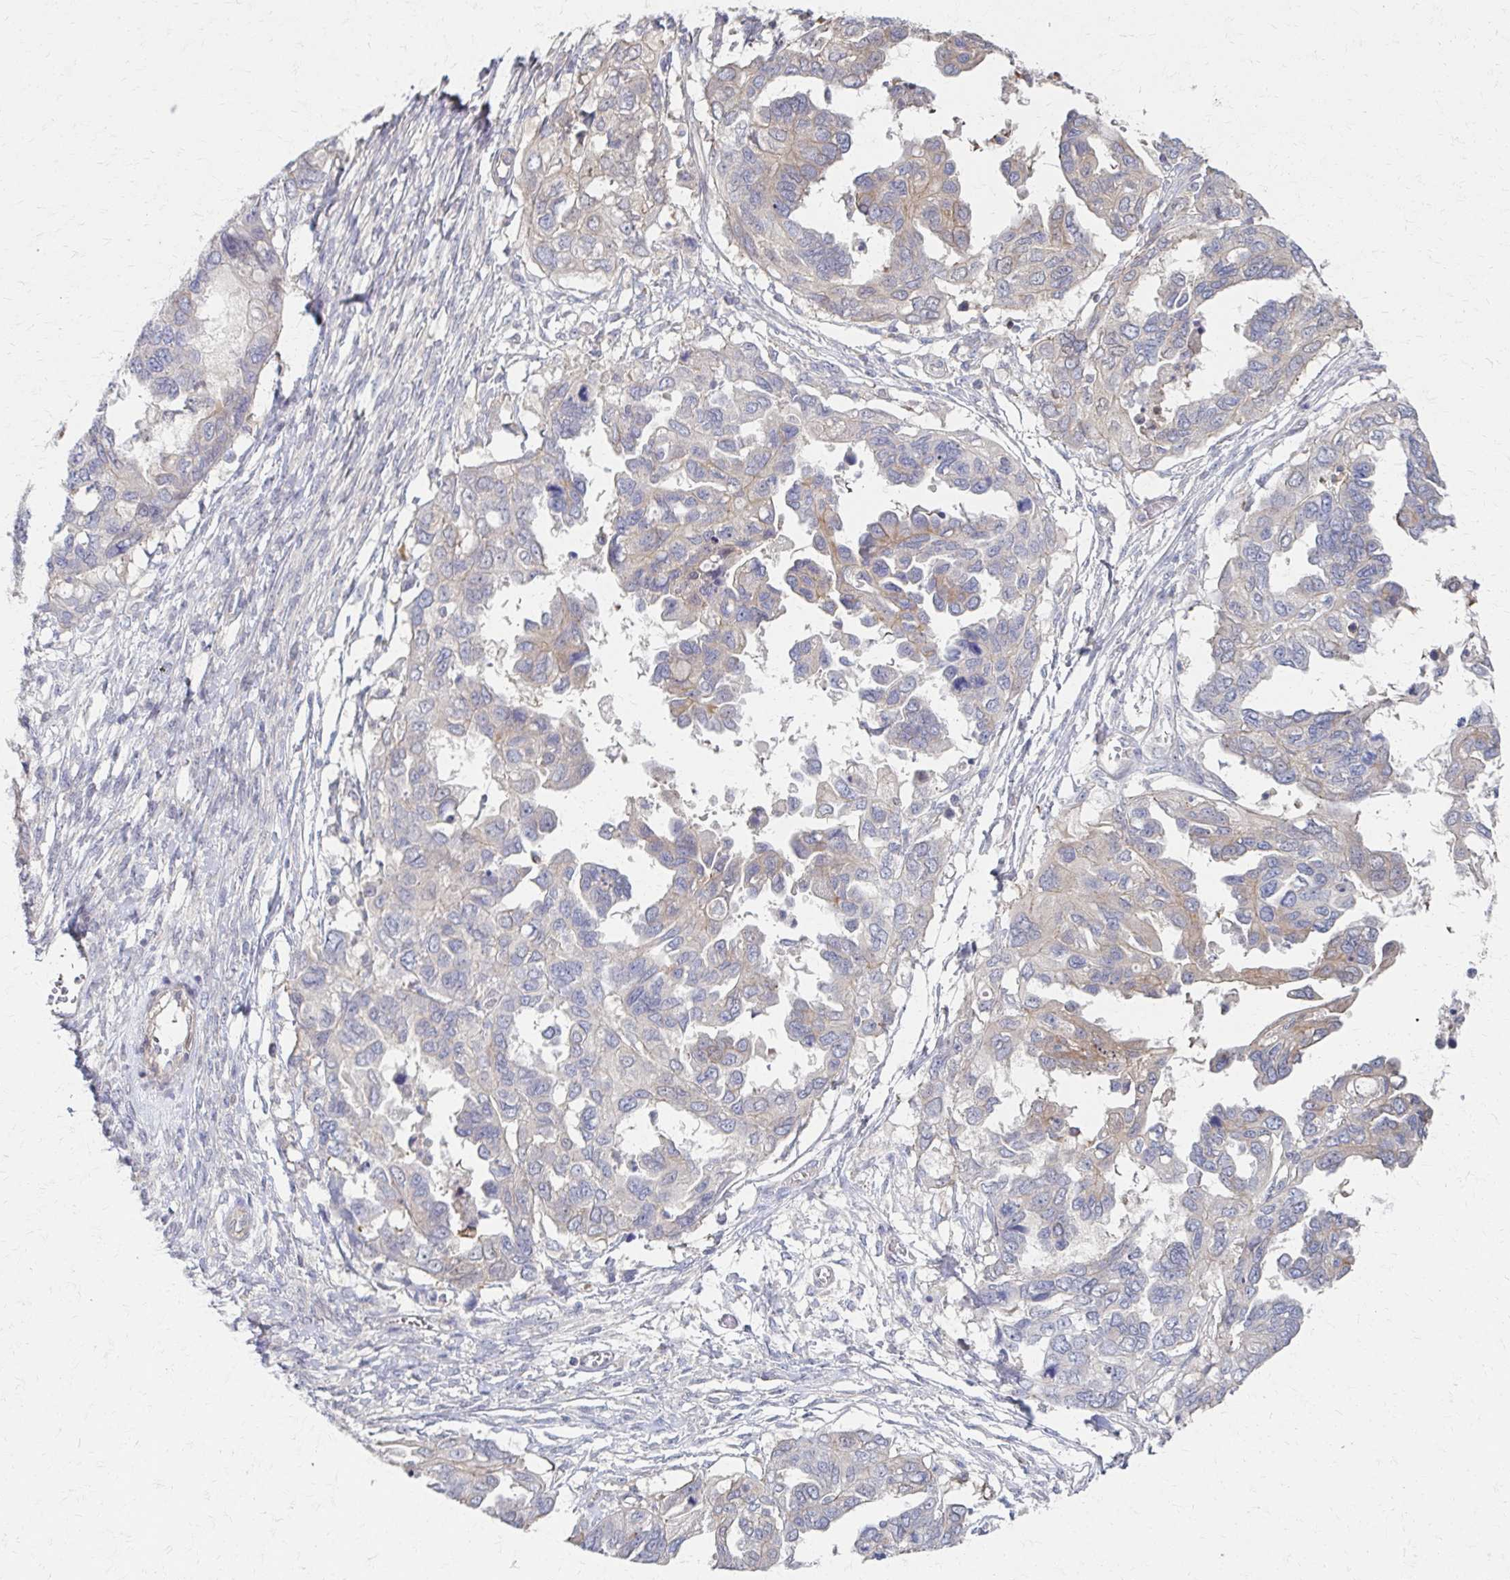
{"staining": {"intensity": "negative", "quantity": "none", "location": "none"}, "tissue": "ovarian cancer", "cell_type": "Tumor cells", "image_type": "cancer", "snomed": [{"axis": "morphology", "description": "Cystadenocarcinoma, serous, NOS"}, {"axis": "topography", "description": "Ovary"}], "caption": "A photomicrograph of ovarian cancer (serous cystadenocarcinoma) stained for a protein shows no brown staining in tumor cells.", "gene": "EOLA2", "patient": {"sex": "female", "age": 53}}